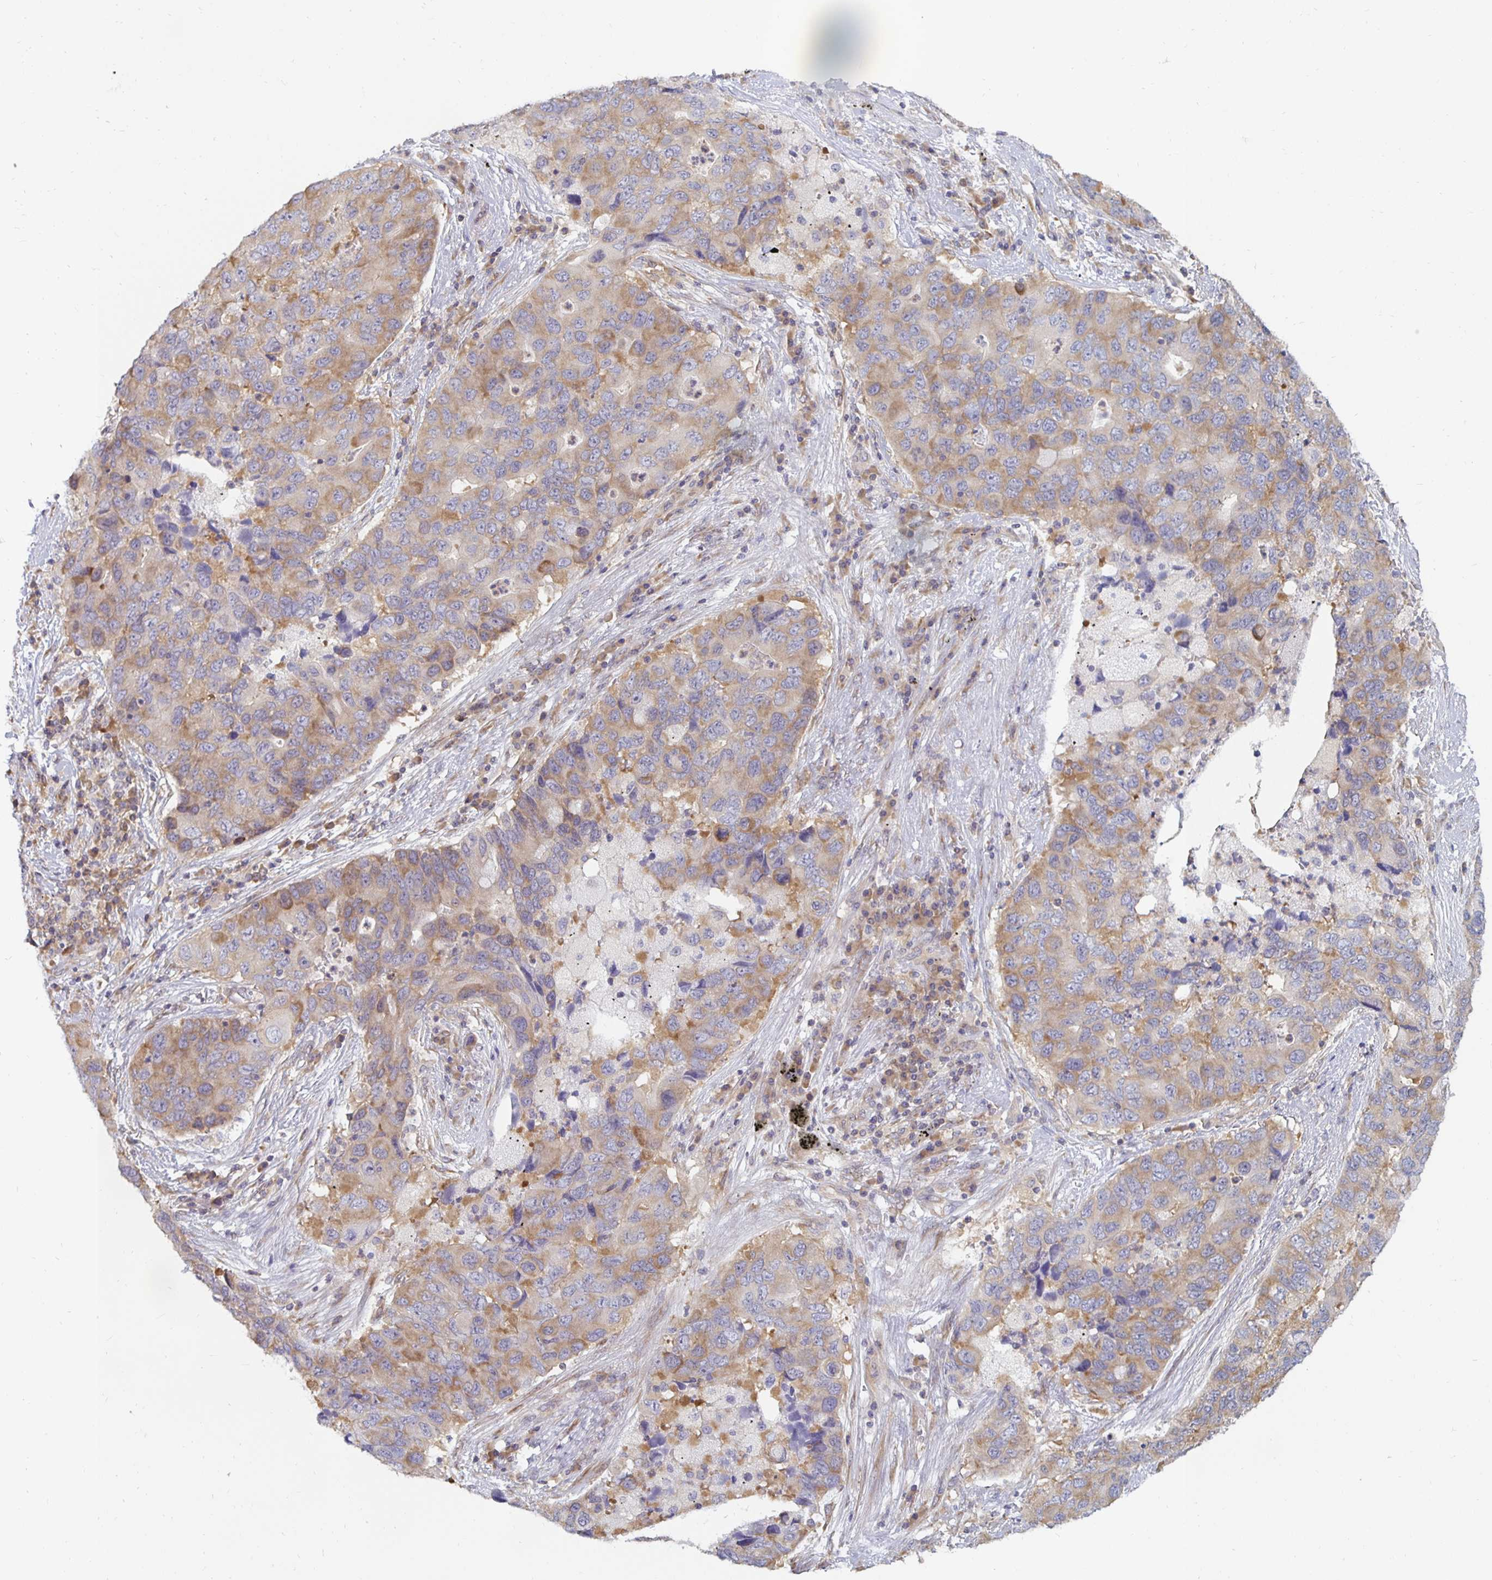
{"staining": {"intensity": "moderate", "quantity": "25%-75%", "location": "cytoplasmic/membranous"}, "tissue": "lung cancer", "cell_type": "Tumor cells", "image_type": "cancer", "snomed": [{"axis": "morphology", "description": "Adenocarcinoma, NOS"}, {"axis": "morphology", "description": "Adenocarcinoma, metastatic, NOS"}, {"axis": "topography", "description": "Lymph node"}, {"axis": "topography", "description": "Lung"}], "caption": "Human metastatic adenocarcinoma (lung) stained with a brown dye exhibits moderate cytoplasmic/membranous positive staining in about 25%-75% of tumor cells.", "gene": "PDAP1", "patient": {"sex": "female", "age": 54}}